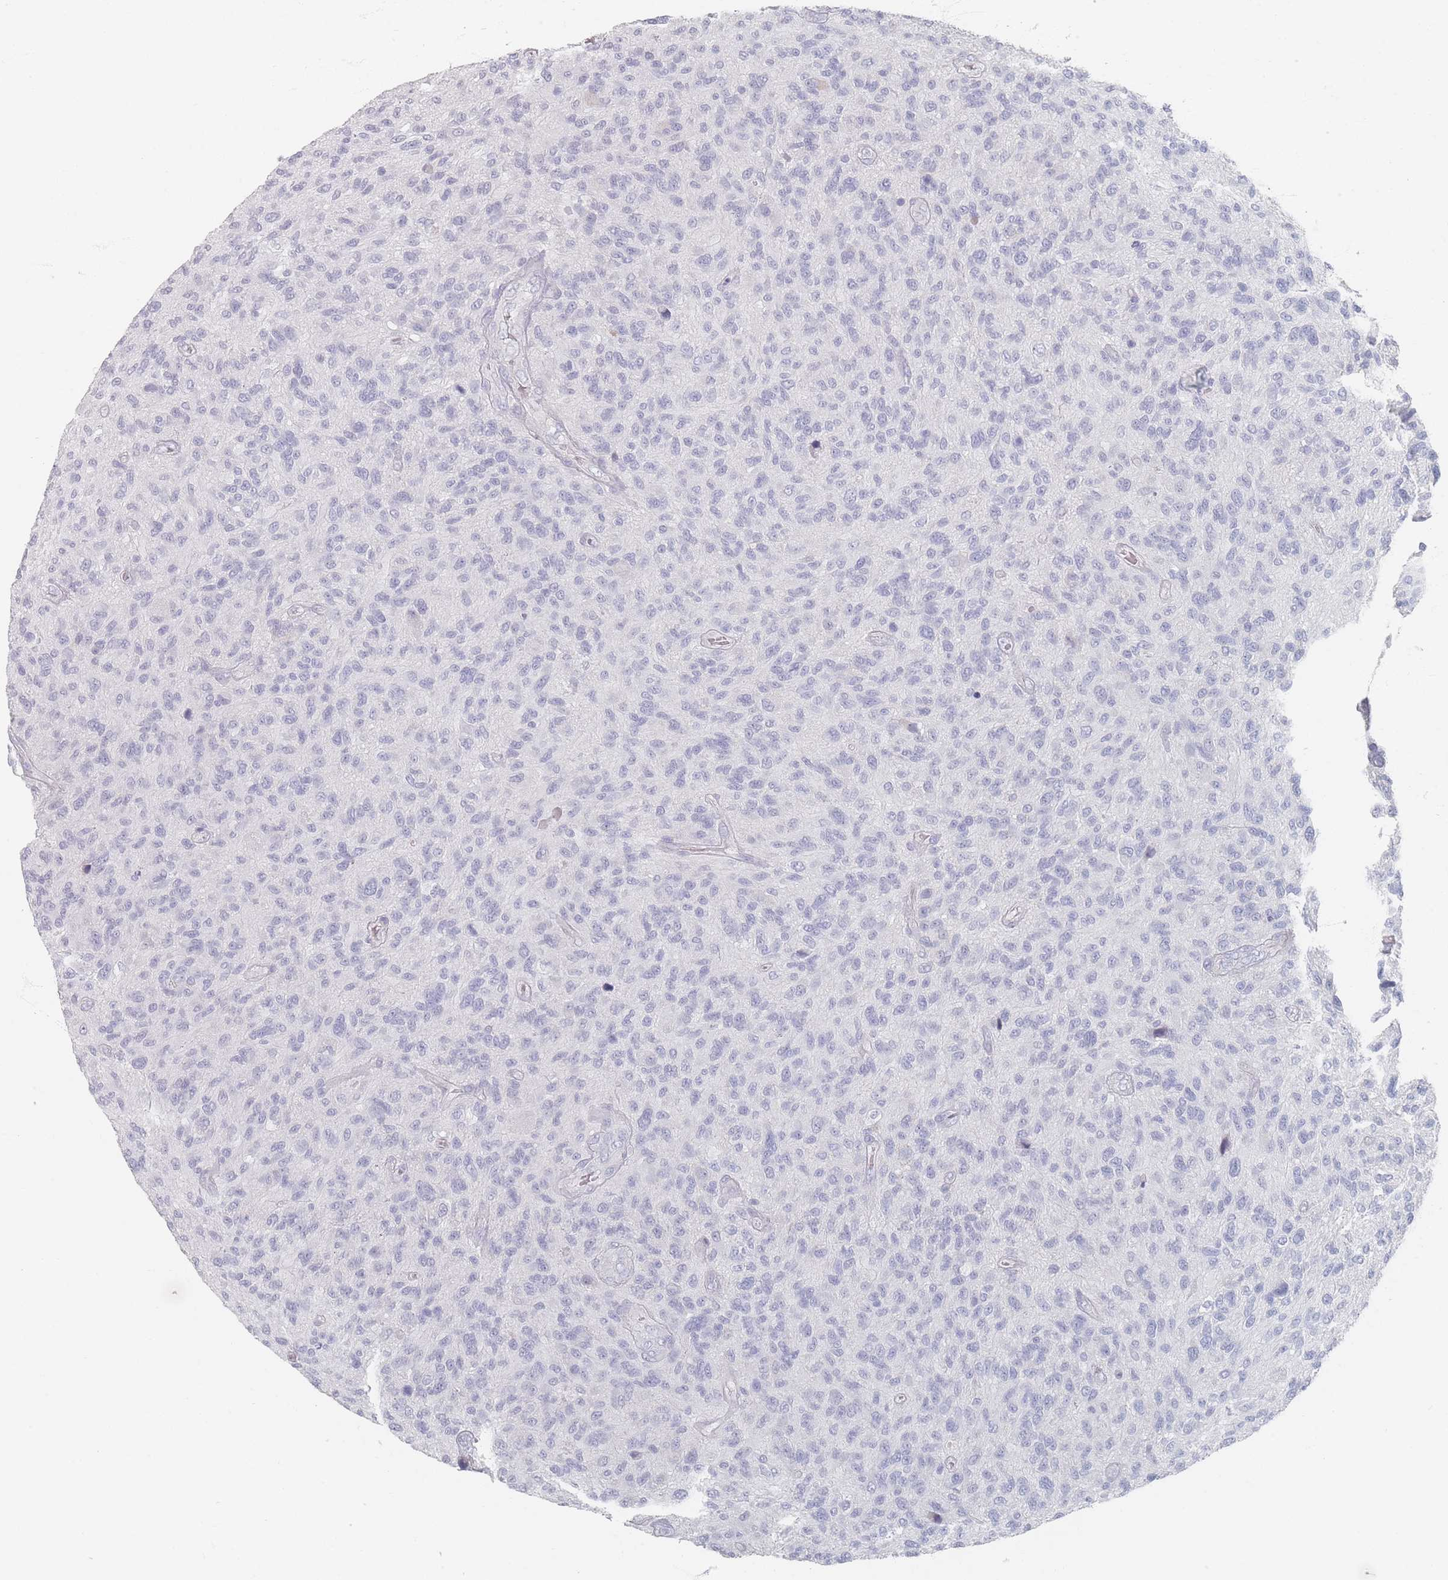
{"staining": {"intensity": "negative", "quantity": "none", "location": "none"}, "tissue": "glioma", "cell_type": "Tumor cells", "image_type": "cancer", "snomed": [{"axis": "morphology", "description": "Glioma, malignant, High grade"}, {"axis": "topography", "description": "Brain"}], "caption": "Photomicrograph shows no significant protein expression in tumor cells of malignant glioma (high-grade).", "gene": "CD37", "patient": {"sex": "male", "age": 47}}